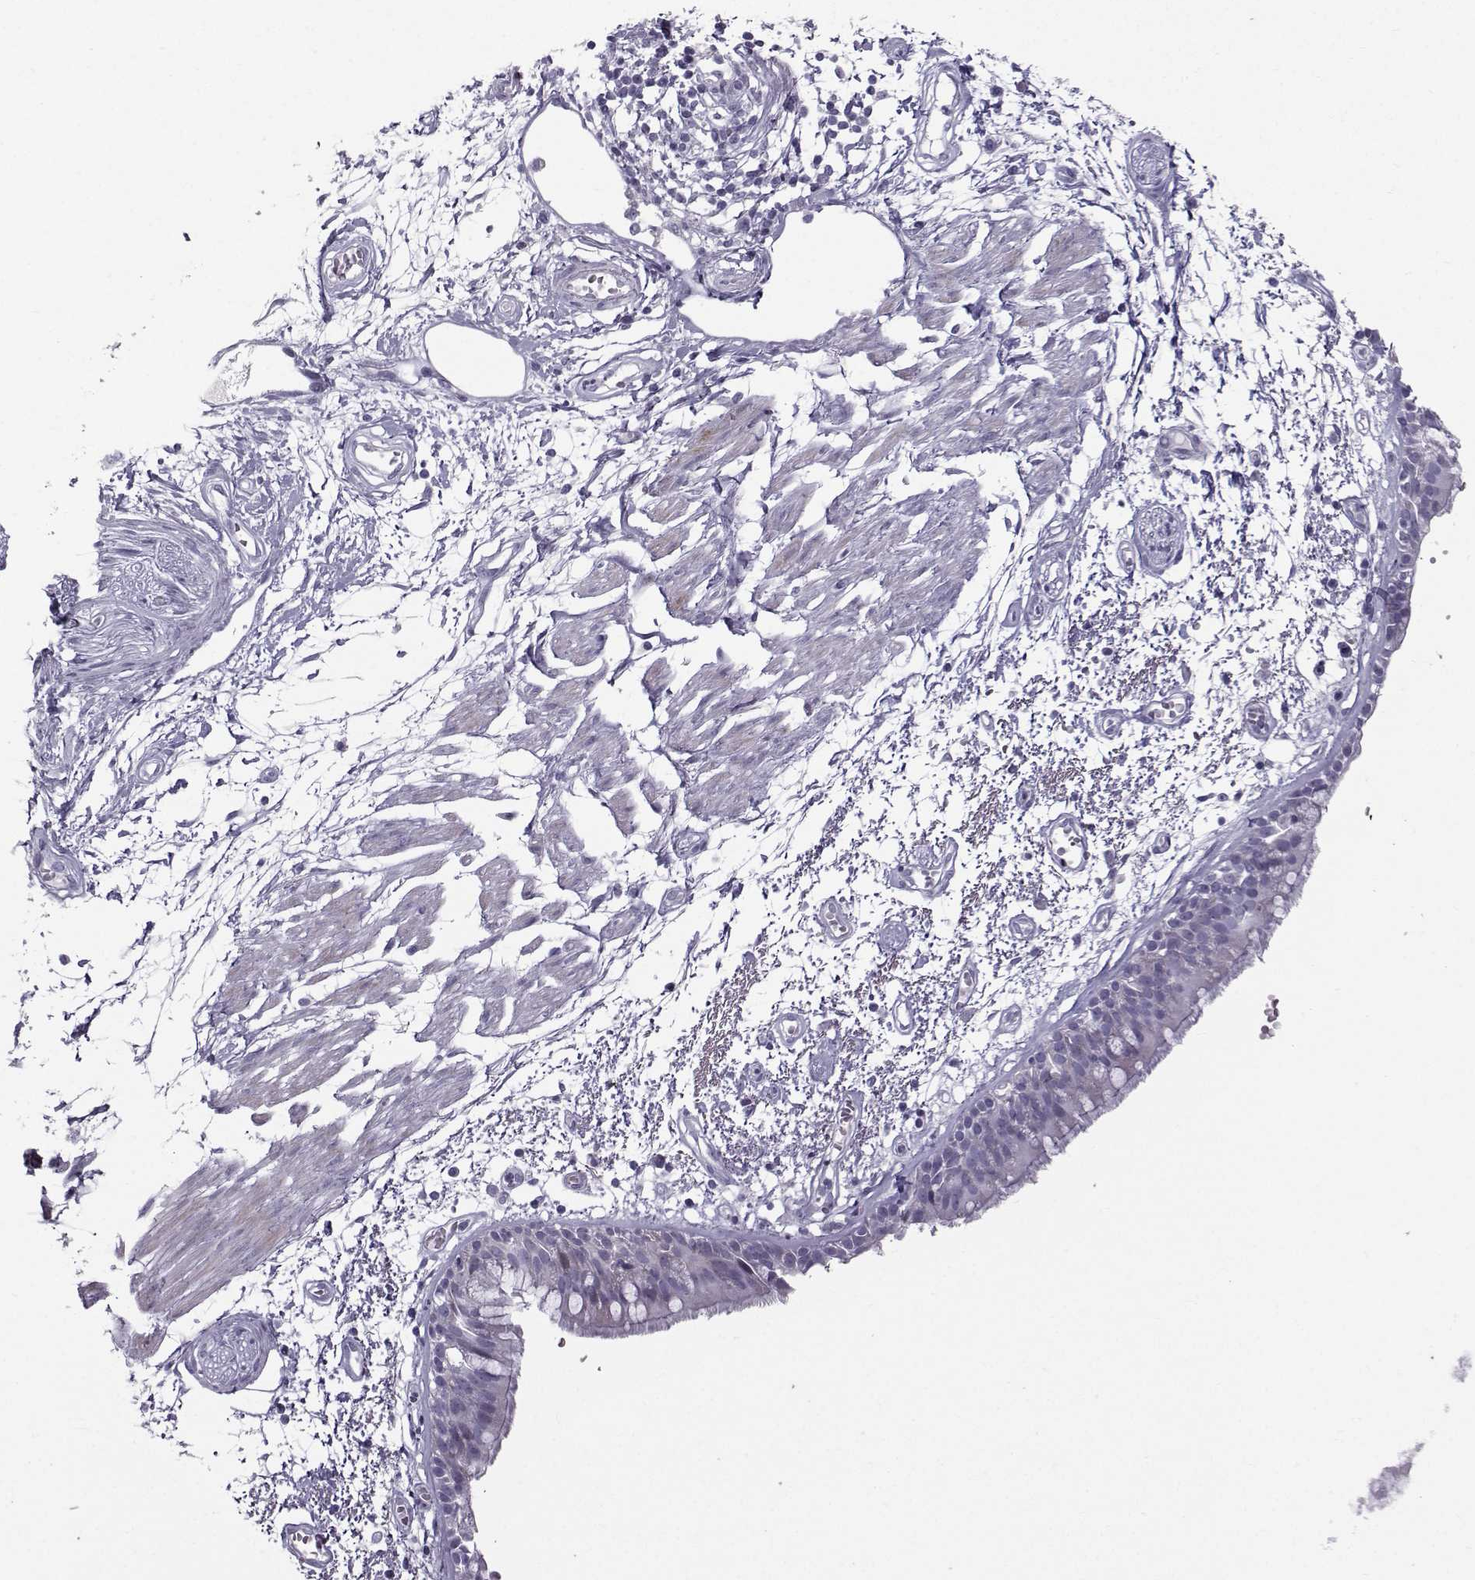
{"staining": {"intensity": "negative", "quantity": "none", "location": "none"}, "tissue": "bronchus", "cell_type": "Respiratory epithelial cells", "image_type": "normal", "snomed": [{"axis": "morphology", "description": "Normal tissue, NOS"}, {"axis": "morphology", "description": "Squamous cell carcinoma, NOS"}, {"axis": "topography", "description": "Cartilage tissue"}, {"axis": "topography", "description": "Bronchus"}, {"axis": "topography", "description": "Lung"}], "caption": "The histopathology image displays no staining of respiratory epithelial cells in benign bronchus. Nuclei are stained in blue.", "gene": "DMRT3", "patient": {"sex": "male", "age": 66}}